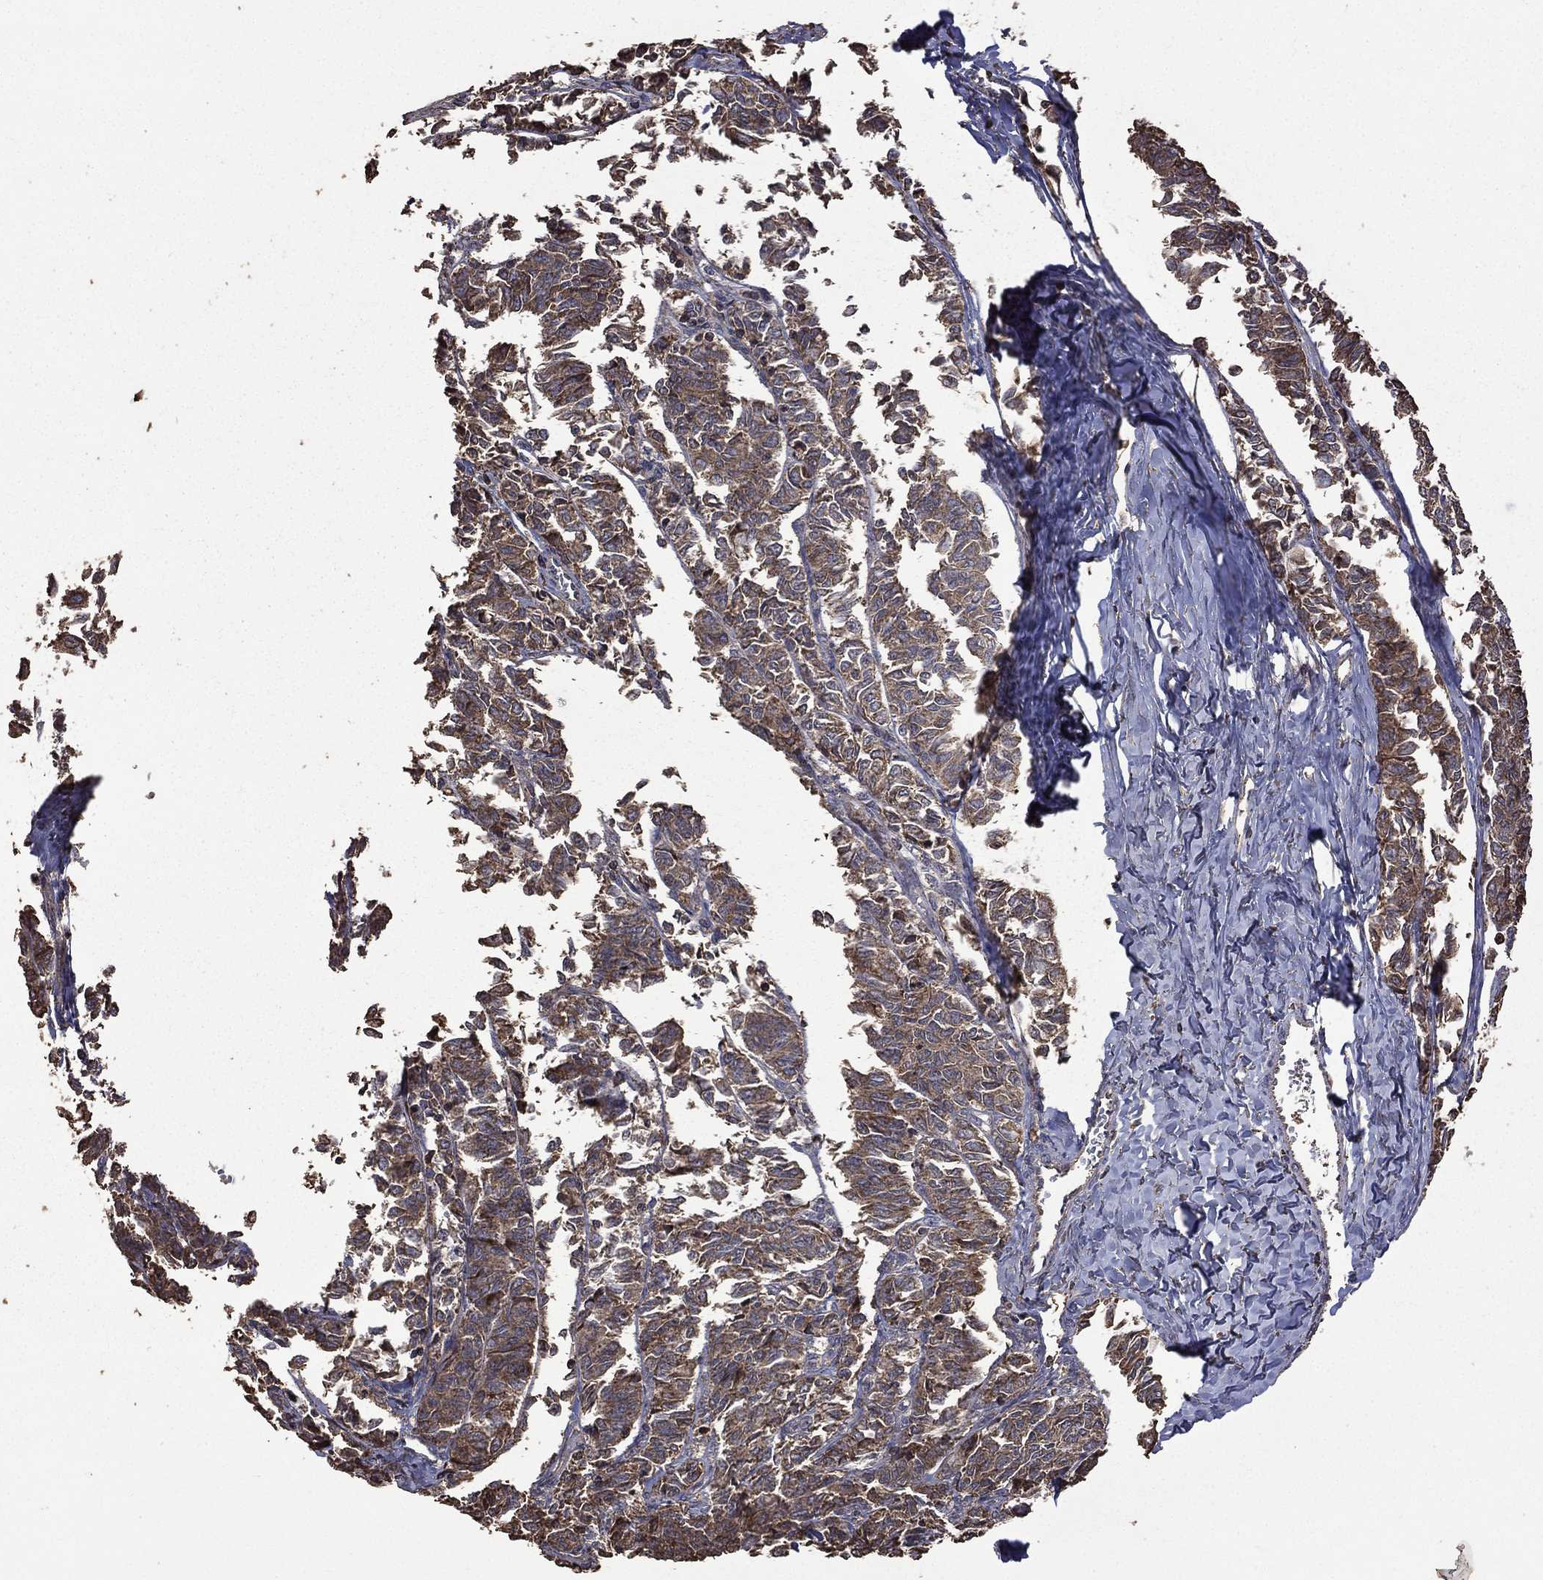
{"staining": {"intensity": "moderate", "quantity": ">75%", "location": "cytoplasmic/membranous"}, "tissue": "ovarian cancer", "cell_type": "Tumor cells", "image_type": "cancer", "snomed": [{"axis": "morphology", "description": "Carcinoma, endometroid"}, {"axis": "topography", "description": "Ovary"}], "caption": "The image demonstrates a brown stain indicating the presence of a protein in the cytoplasmic/membranous of tumor cells in ovarian cancer.", "gene": "METTL27", "patient": {"sex": "female", "age": 80}}